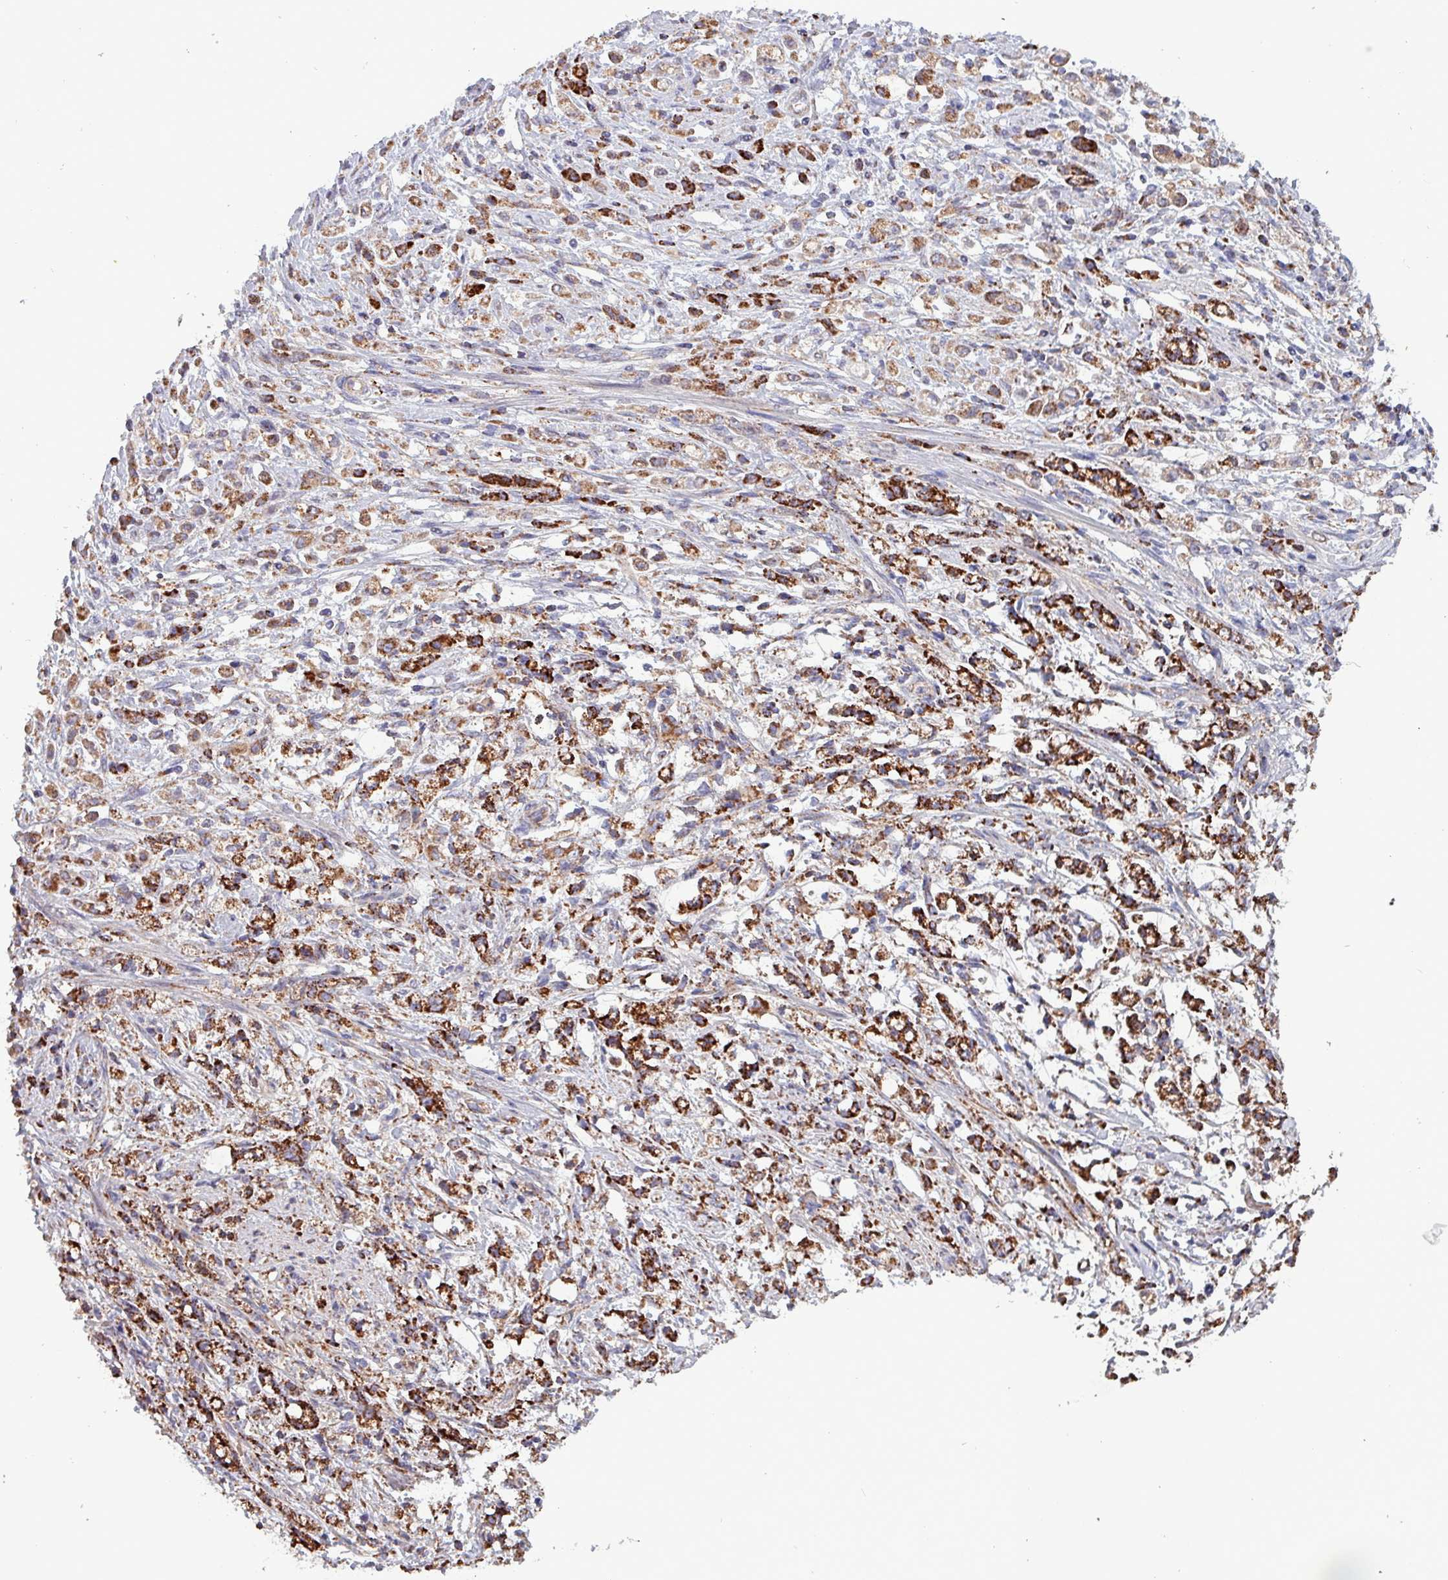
{"staining": {"intensity": "strong", "quantity": ">75%", "location": "cytoplasmic/membranous"}, "tissue": "stomach cancer", "cell_type": "Tumor cells", "image_type": "cancer", "snomed": [{"axis": "morphology", "description": "Adenocarcinoma, NOS"}, {"axis": "topography", "description": "Stomach"}], "caption": "The histopathology image displays a brown stain indicating the presence of a protein in the cytoplasmic/membranous of tumor cells in stomach adenocarcinoma.", "gene": "ZNF322", "patient": {"sex": "female", "age": 60}}